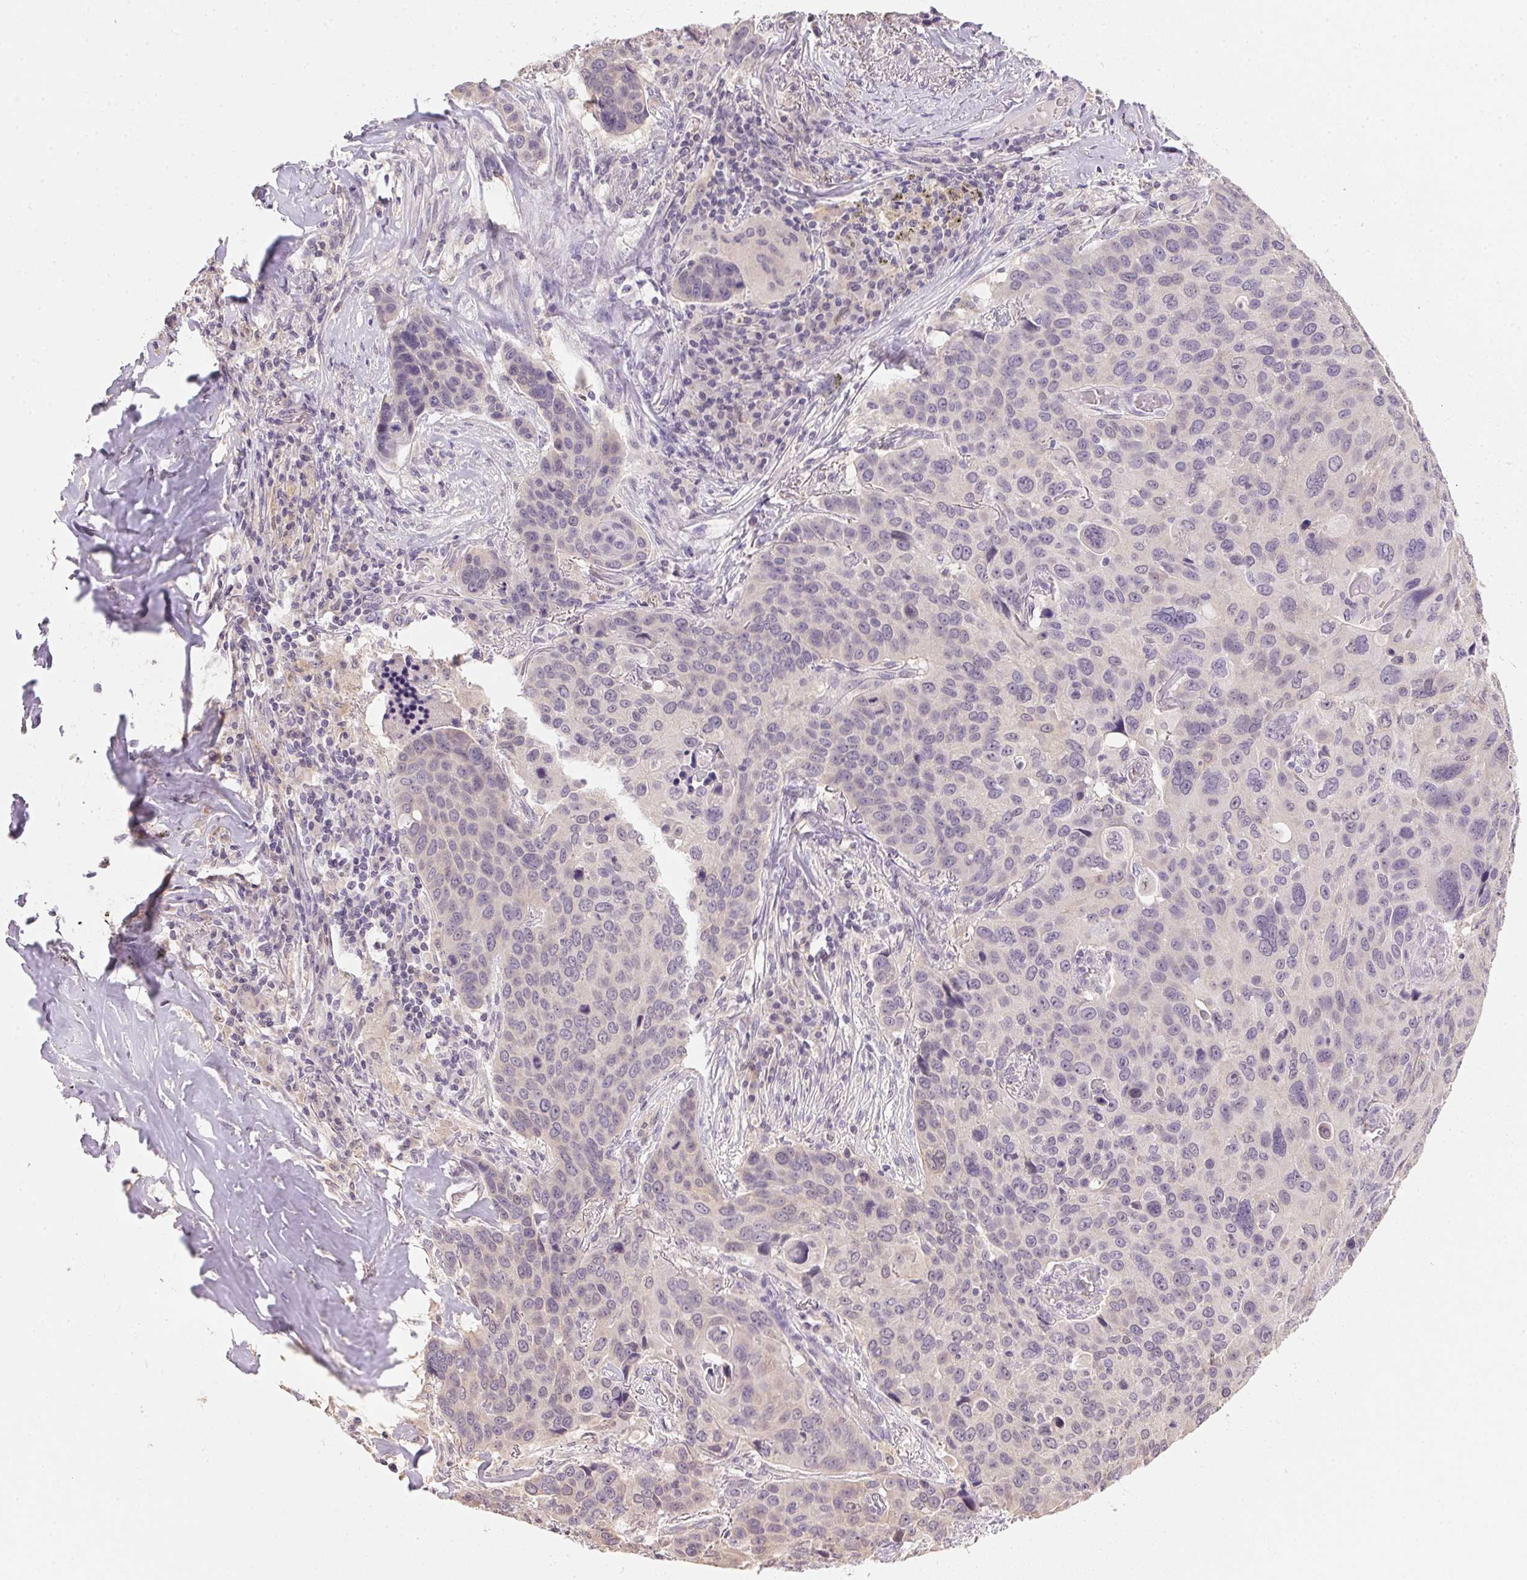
{"staining": {"intensity": "negative", "quantity": "none", "location": "none"}, "tissue": "lung cancer", "cell_type": "Tumor cells", "image_type": "cancer", "snomed": [{"axis": "morphology", "description": "Squamous cell carcinoma, NOS"}, {"axis": "topography", "description": "Lung"}], "caption": "Squamous cell carcinoma (lung) was stained to show a protein in brown. There is no significant expression in tumor cells.", "gene": "ALDH8A1", "patient": {"sex": "male", "age": 68}}